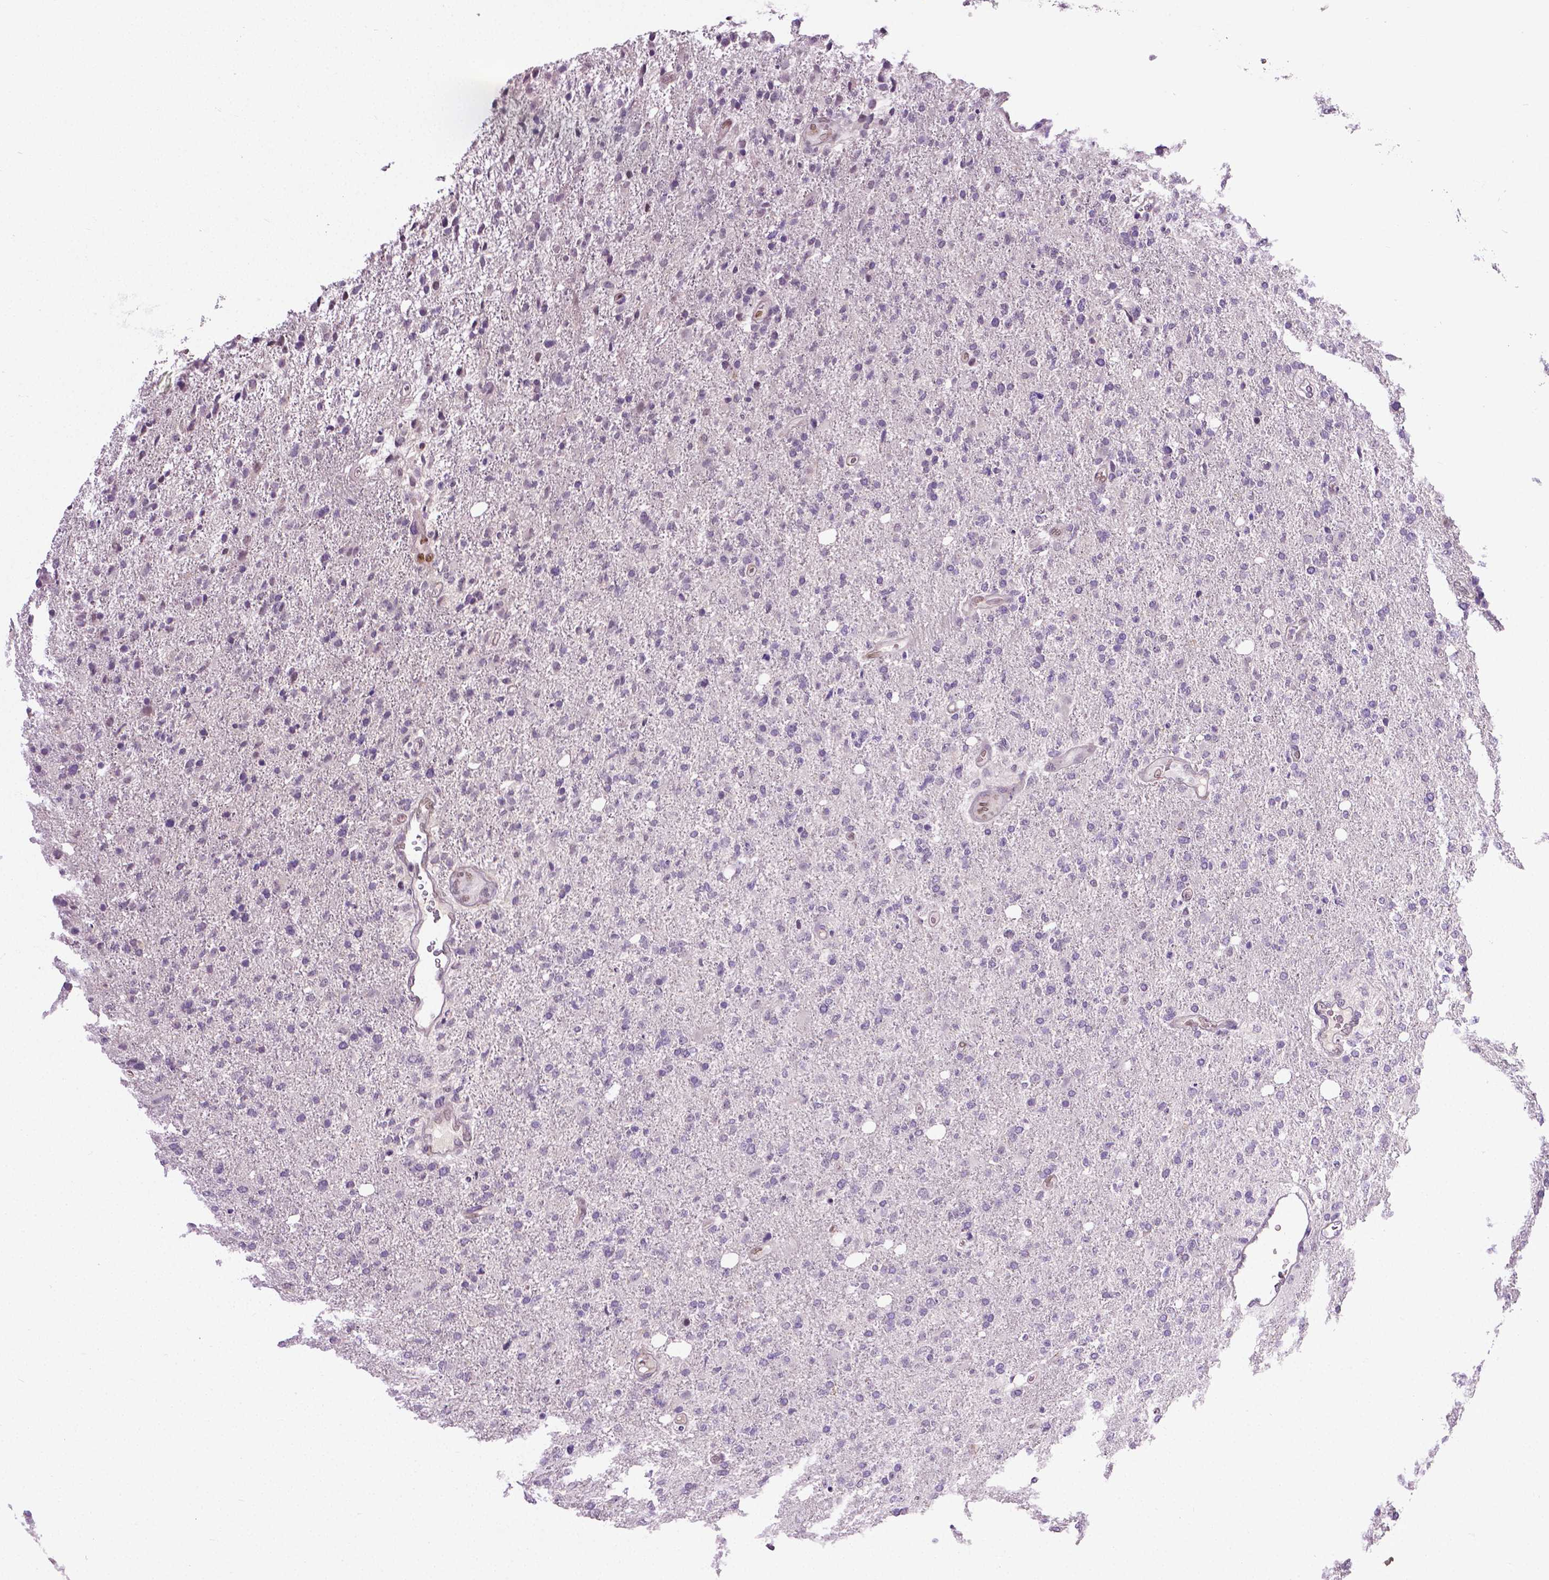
{"staining": {"intensity": "negative", "quantity": "none", "location": "none"}, "tissue": "glioma", "cell_type": "Tumor cells", "image_type": "cancer", "snomed": [{"axis": "morphology", "description": "Glioma, malignant, High grade"}, {"axis": "topography", "description": "Cerebral cortex"}], "caption": "The image demonstrates no staining of tumor cells in malignant high-grade glioma.", "gene": "PTGER3", "patient": {"sex": "male", "age": 70}}